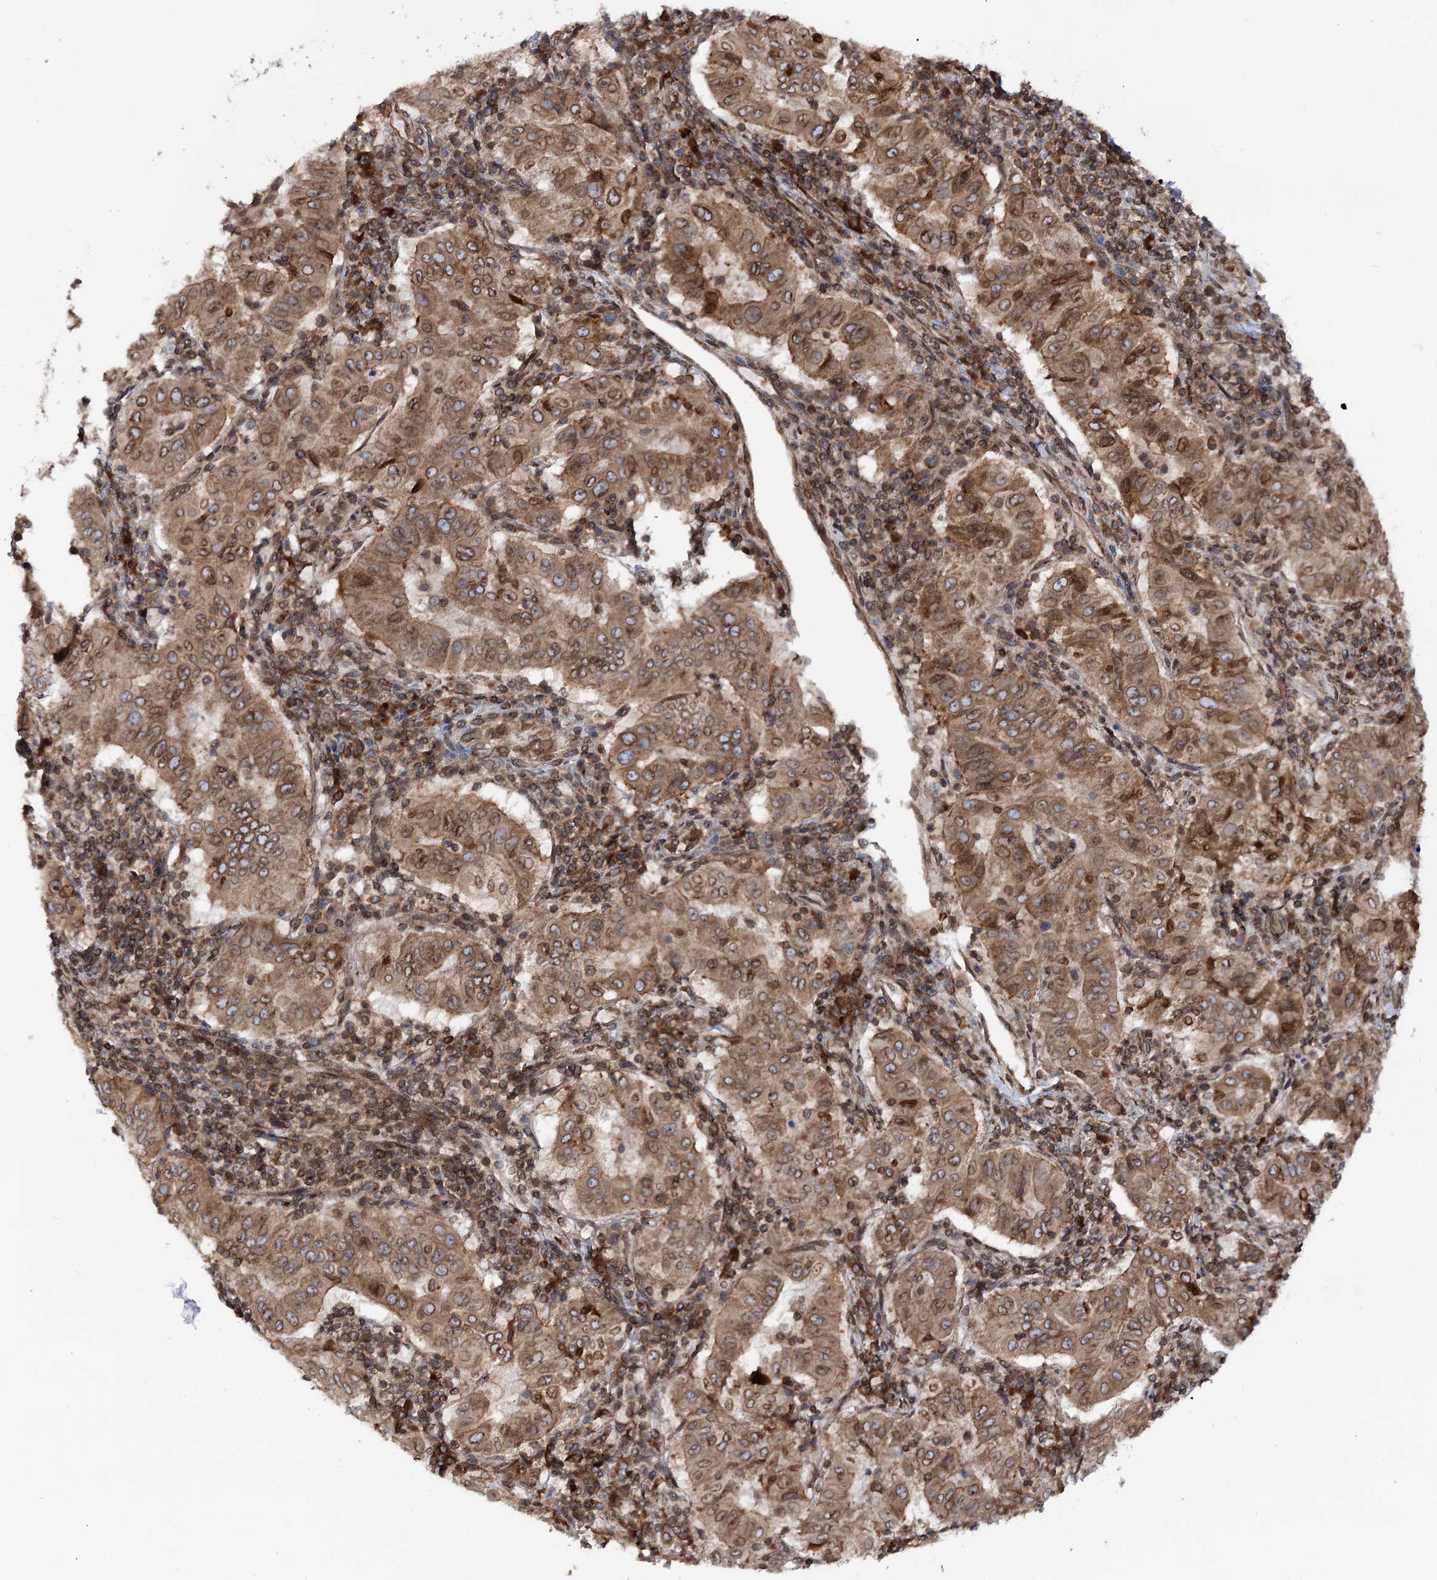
{"staining": {"intensity": "moderate", "quantity": ">75%", "location": "cytoplasmic/membranous"}, "tissue": "pancreatic cancer", "cell_type": "Tumor cells", "image_type": "cancer", "snomed": [{"axis": "morphology", "description": "Adenocarcinoma, NOS"}, {"axis": "topography", "description": "Pancreas"}], "caption": "This is a micrograph of immunohistochemistry staining of pancreatic cancer (adenocarcinoma), which shows moderate staining in the cytoplasmic/membranous of tumor cells.", "gene": "FGFR1OP2", "patient": {"sex": "male", "age": 63}}